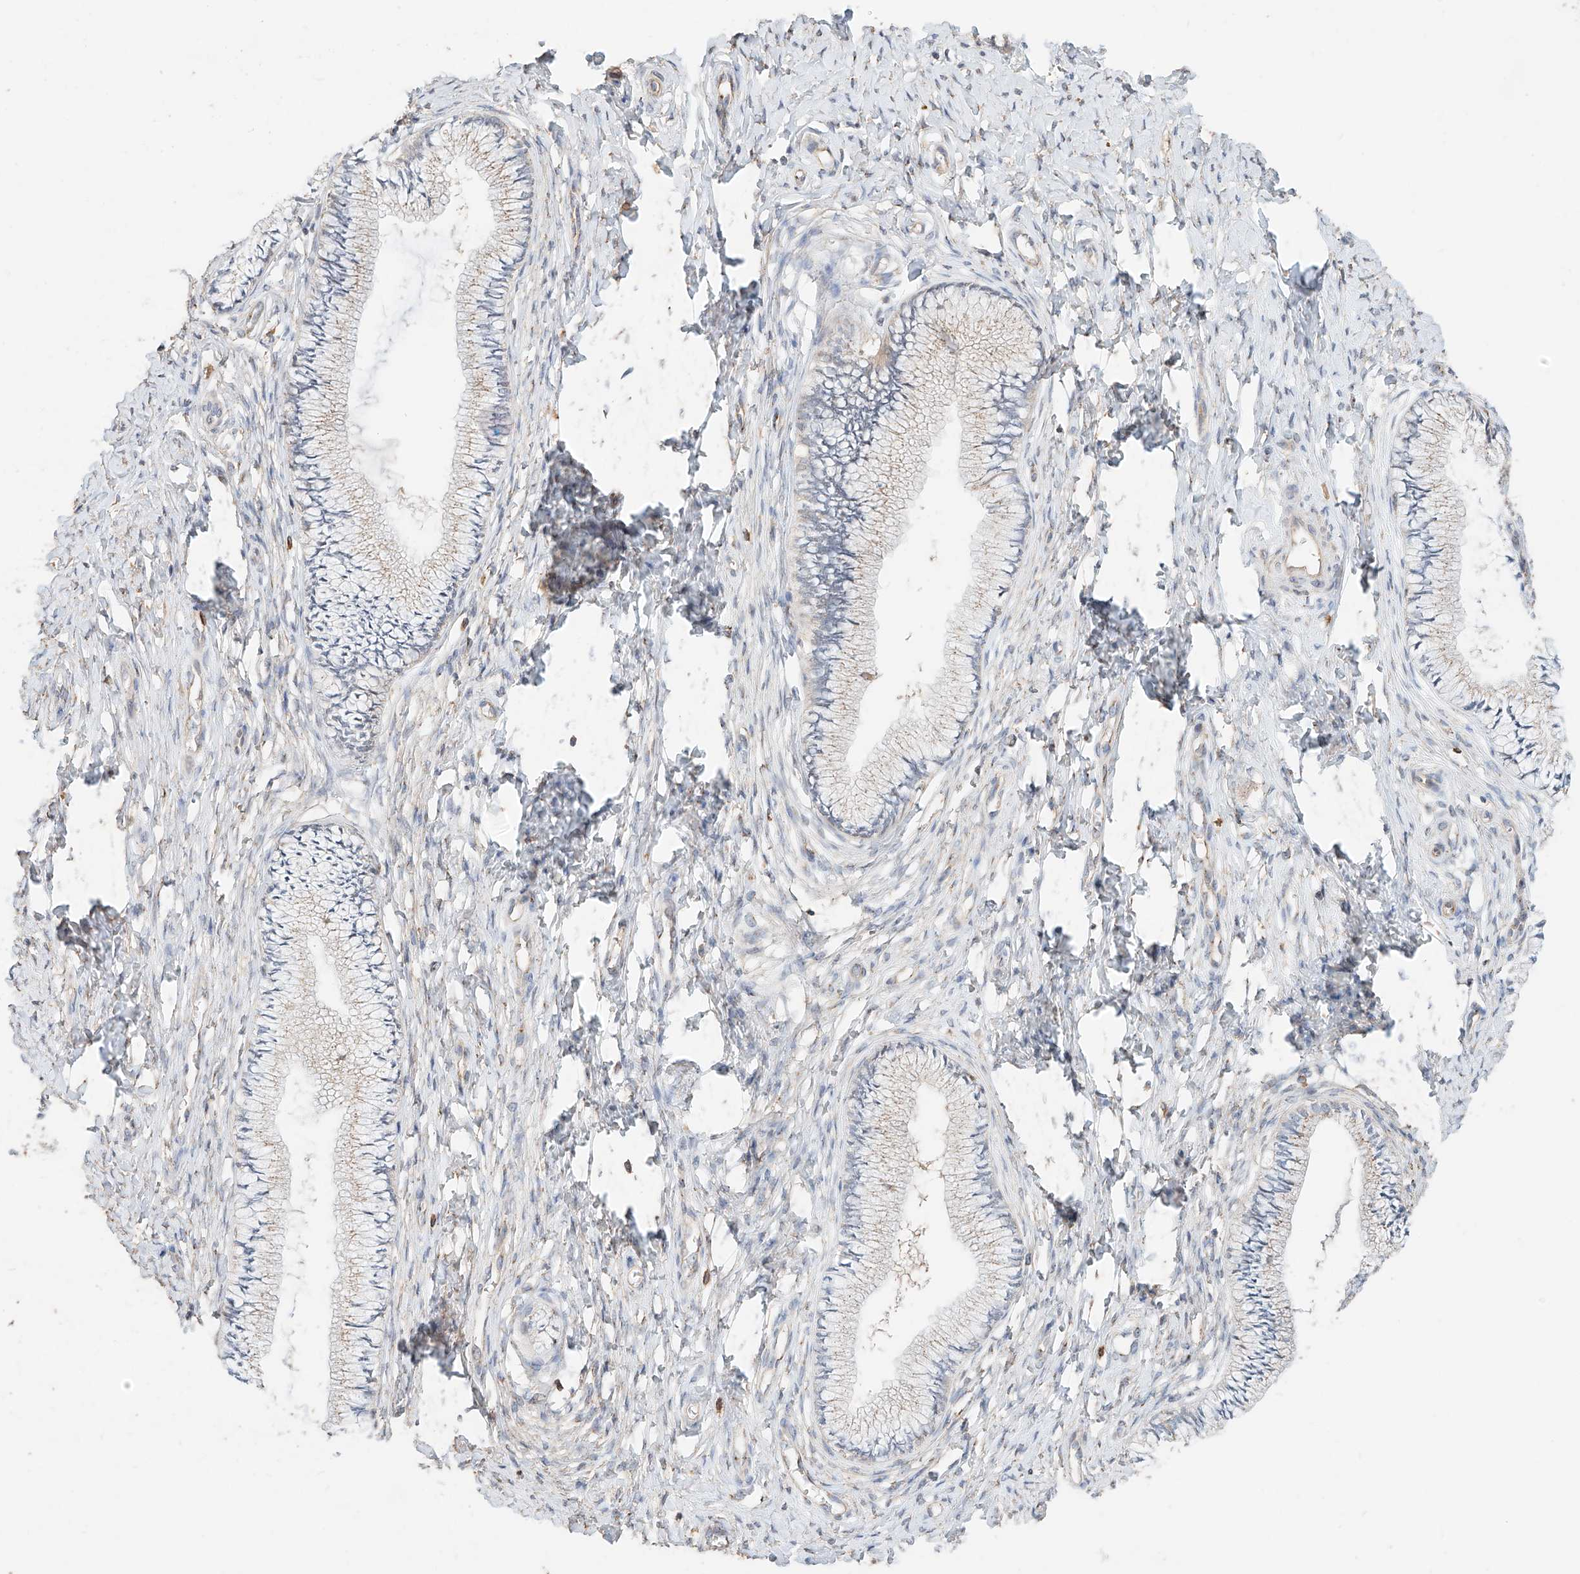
{"staining": {"intensity": "negative", "quantity": "none", "location": "none"}, "tissue": "cervix", "cell_type": "Glandular cells", "image_type": "normal", "snomed": [{"axis": "morphology", "description": "Normal tissue, NOS"}, {"axis": "topography", "description": "Cervix"}], "caption": "Human cervix stained for a protein using IHC demonstrates no expression in glandular cells.", "gene": "MOSPD1", "patient": {"sex": "female", "age": 36}}